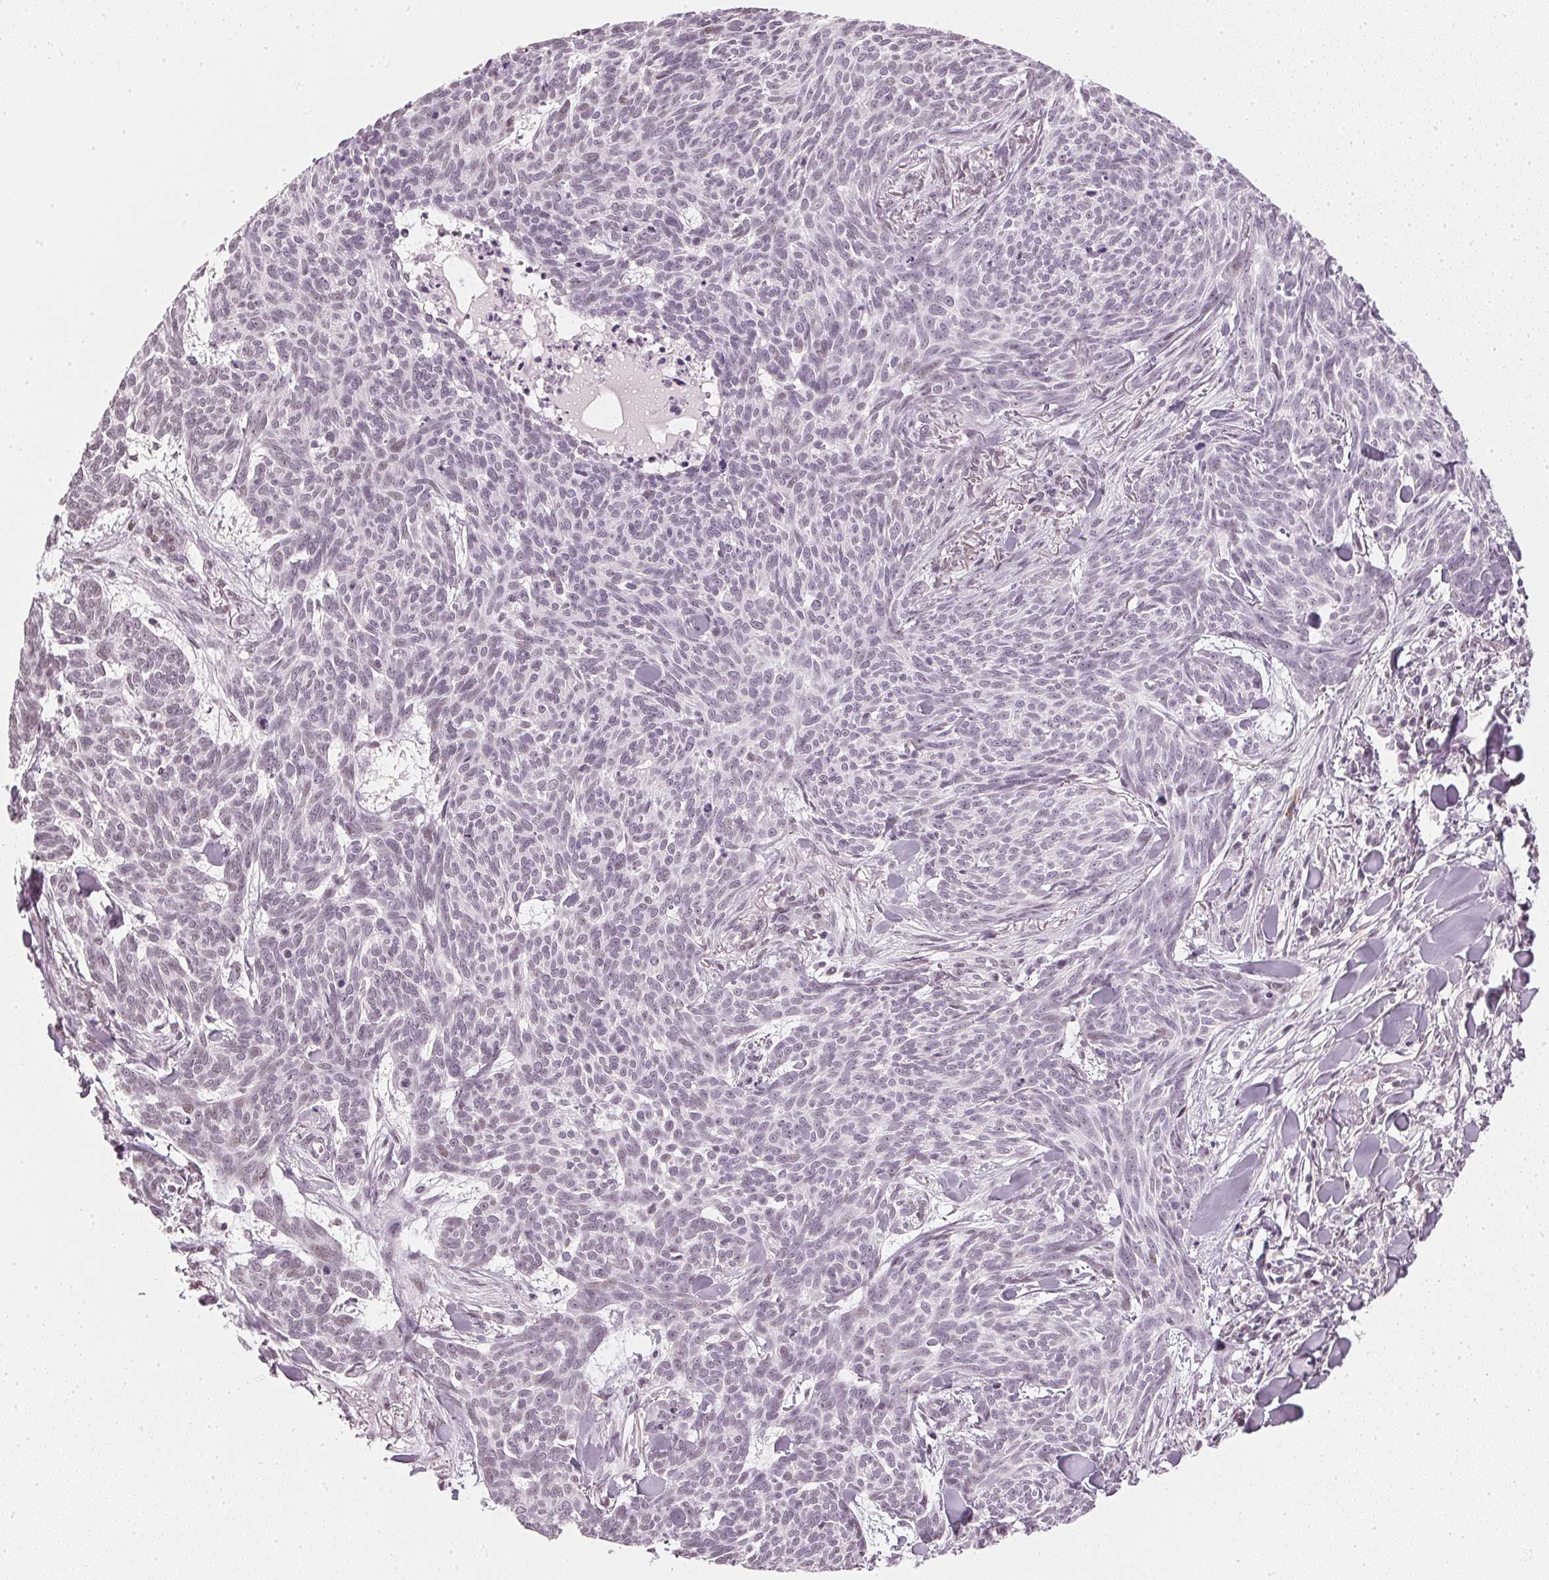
{"staining": {"intensity": "negative", "quantity": "none", "location": "none"}, "tissue": "skin cancer", "cell_type": "Tumor cells", "image_type": "cancer", "snomed": [{"axis": "morphology", "description": "Basal cell carcinoma"}, {"axis": "topography", "description": "Skin"}], "caption": "This histopathology image is of basal cell carcinoma (skin) stained with IHC to label a protein in brown with the nuclei are counter-stained blue. There is no expression in tumor cells. Nuclei are stained in blue.", "gene": "DNAJC6", "patient": {"sex": "female", "age": 93}}